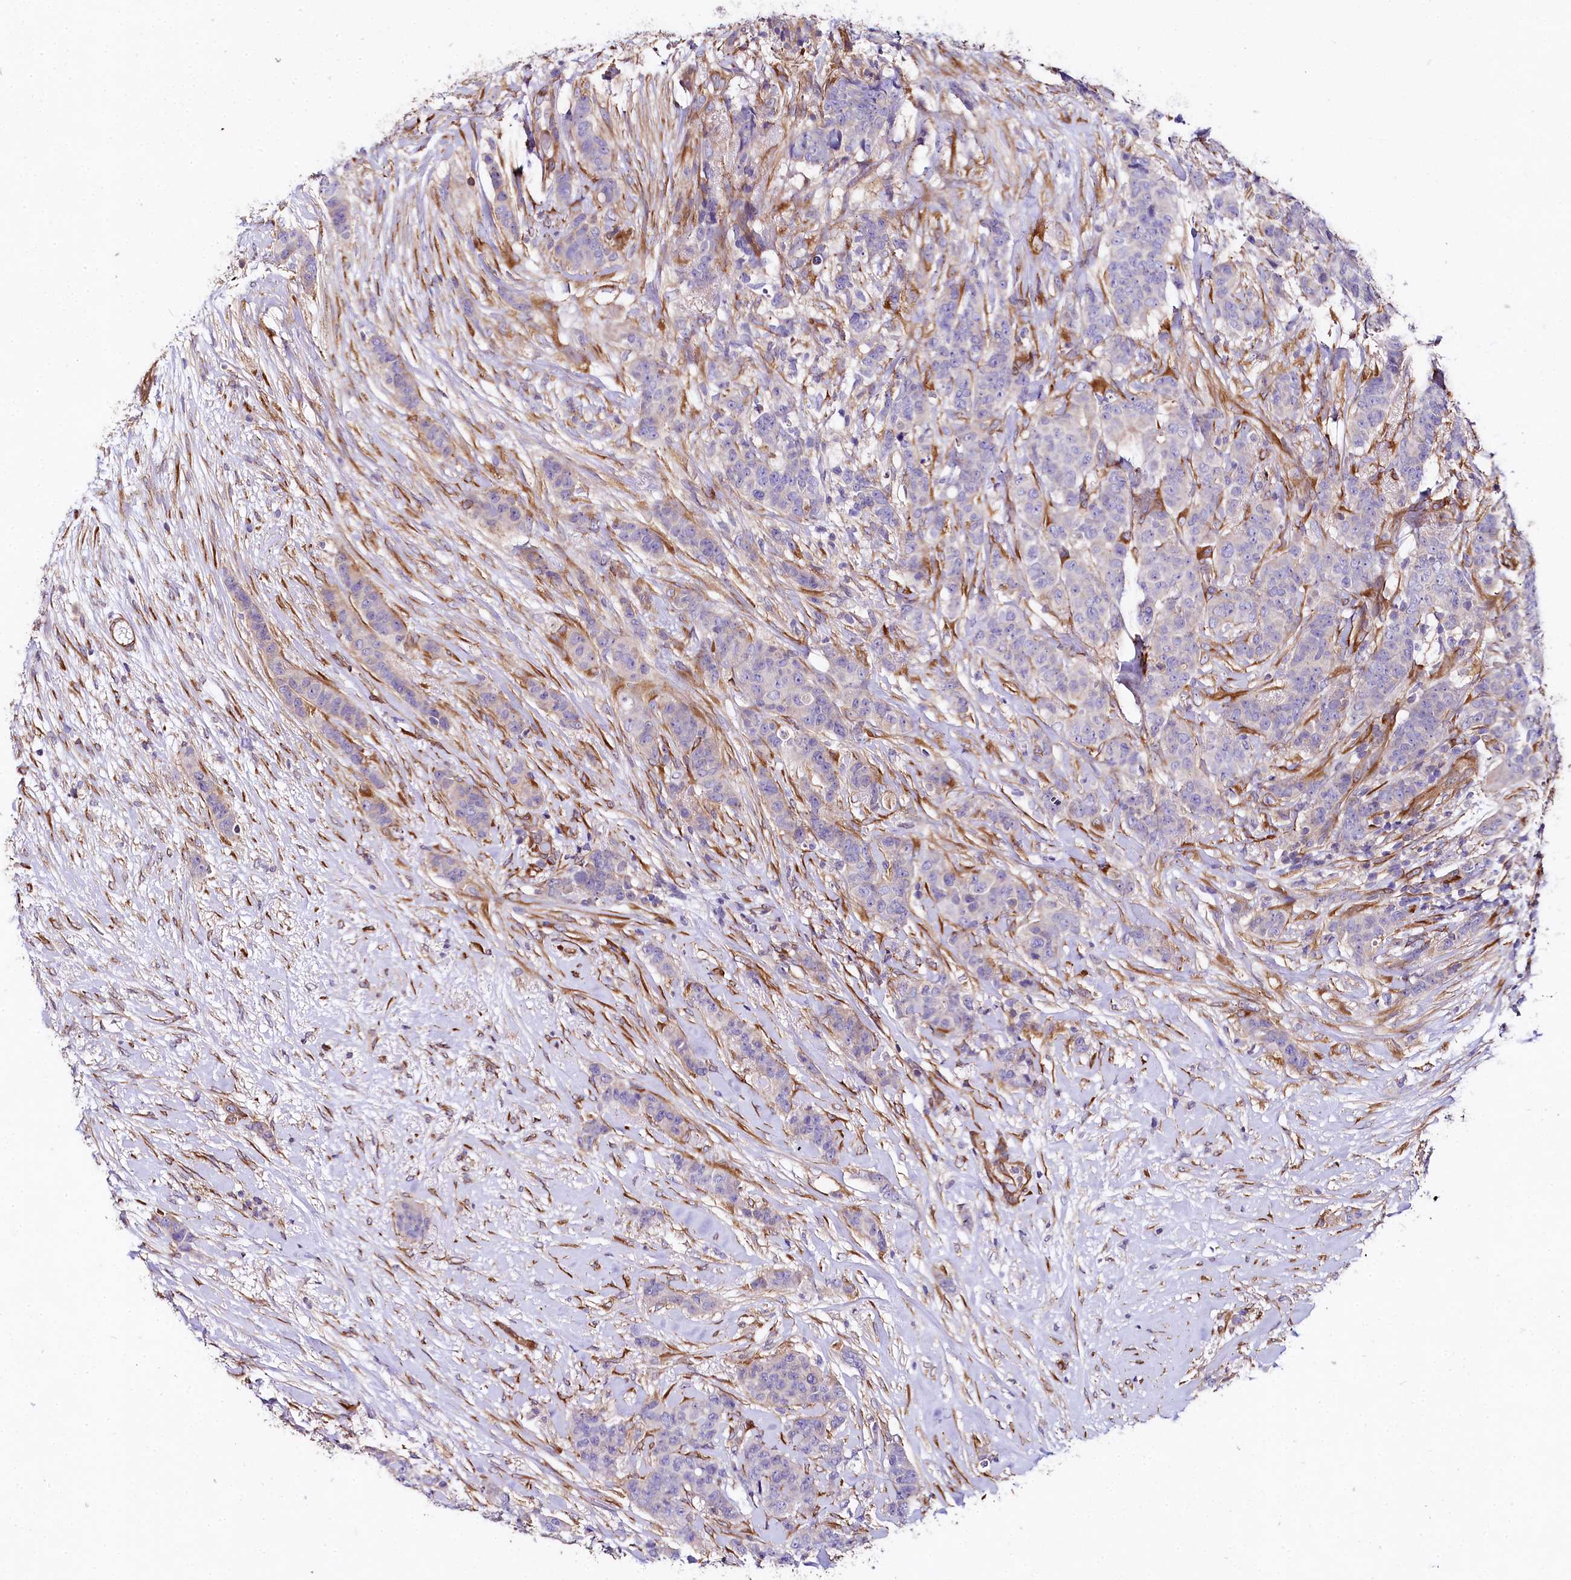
{"staining": {"intensity": "negative", "quantity": "none", "location": "none"}, "tissue": "breast cancer", "cell_type": "Tumor cells", "image_type": "cancer", "snomed": [{"axis": "morphology", "description": "Duct carcinoma"}, {"axis": "topography", "description": "Breast"}], "caption": "Immunohistochemical staining of breast intraductal carcinoma exhibits no significant positivity in tumor cells.", "gene": "FCHSD2", "patient": {"sex": "female", "age": 40}}